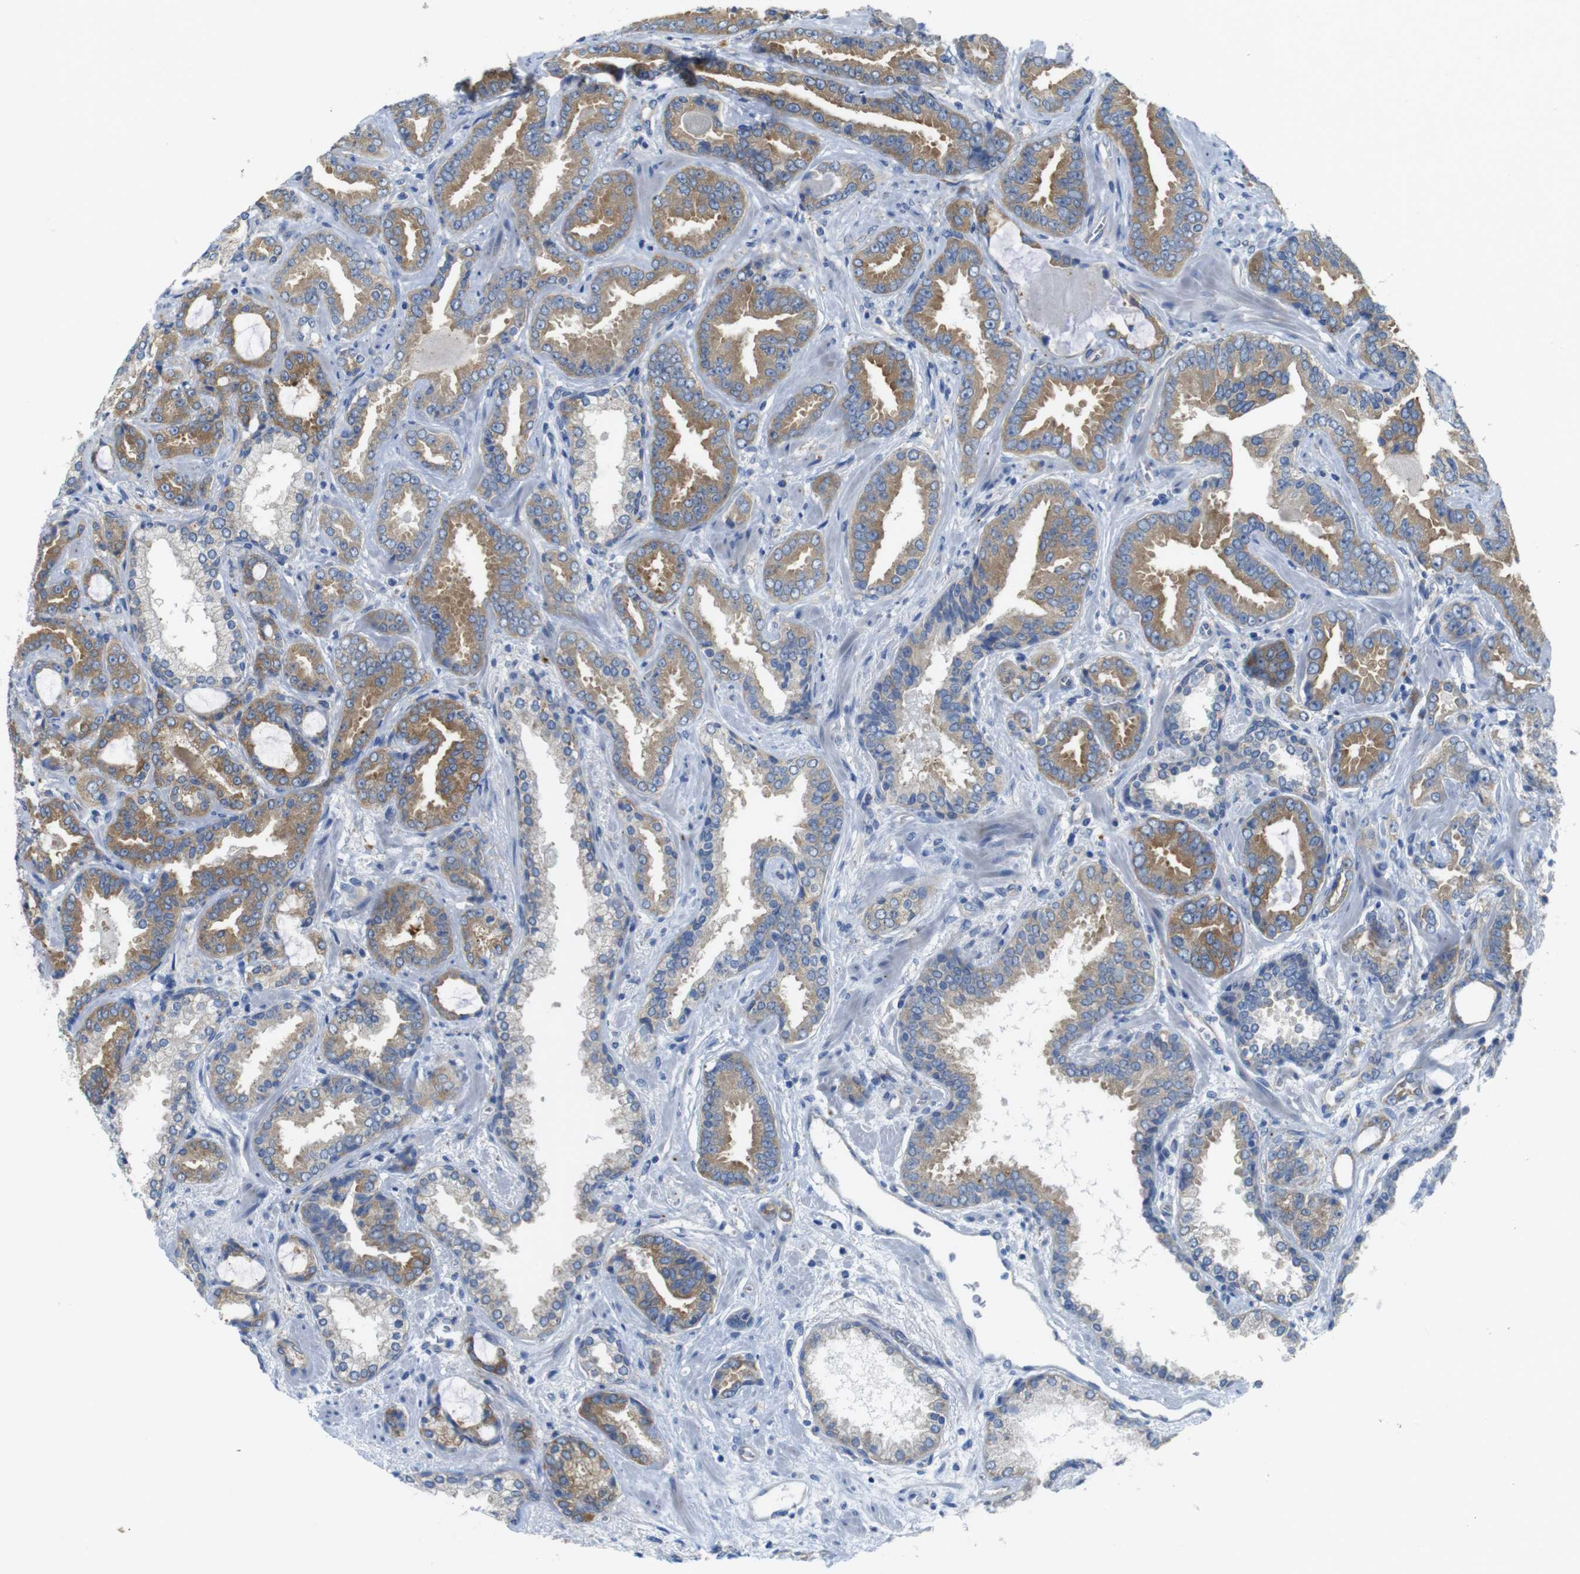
{"staining": {"intensity": "moderate", "quantity": ">75%", "location": "cytoplasmic/membranous"}, "tissue": "prostate cancer", "cell_type": "Tumor cells", "image_type": "cancer", "snomed": [{"axis": "morphology", "description": "Adenocarcinoma, Low grade"}, {"axis": "topography", "description": "Prostate"}], "caption": "Immunohistochemistry (IHC) photomicrograph of human prostate cancer stained for a protein (brown), which shows medium levels of moderate cytoplasmic/membranous expression in about >75% of tumor cells.", "gene": "TMEM234", "patient": {"sex": "male", "age": 60}}